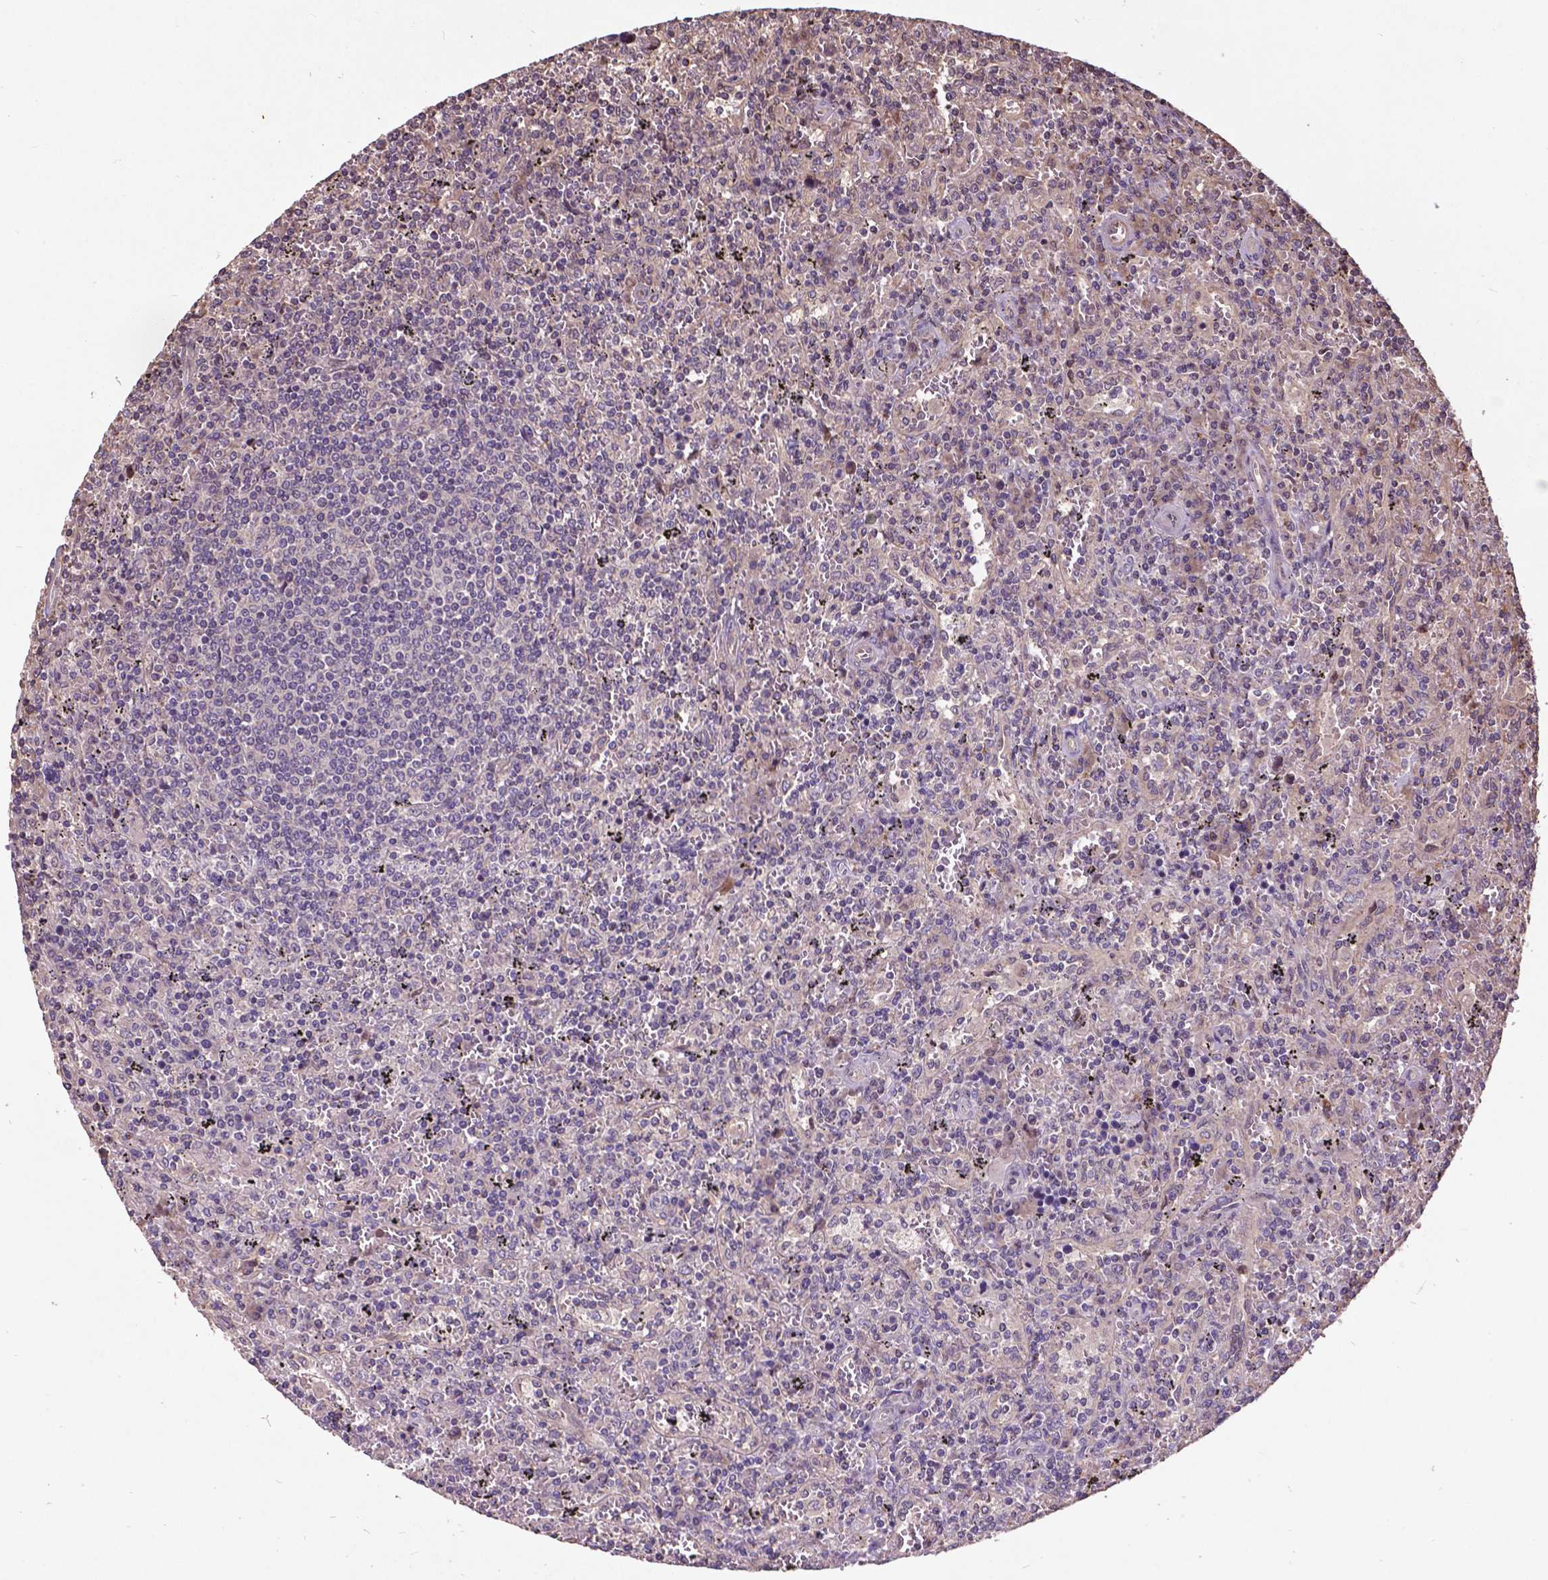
{"staining": {"intensity": "negative", "quantity": "none", "location": "none"}, "tissue": "lymphoma", "cell_type": "Tumor cells", "image_type": "cancer", "snomed": [{"axis": "morphology", "description": "Malignant lymphoma, non-Hodgkin's type, Low grade"}, {"axis": "topography", "description": "Spleen"}], "caption": "Tumor cells show no significant staining in low-grade malignant lymphoma, non-Hodgkin's type.", "gene": "AP1S3", "patient": {"sex": "male", "age": 62}}